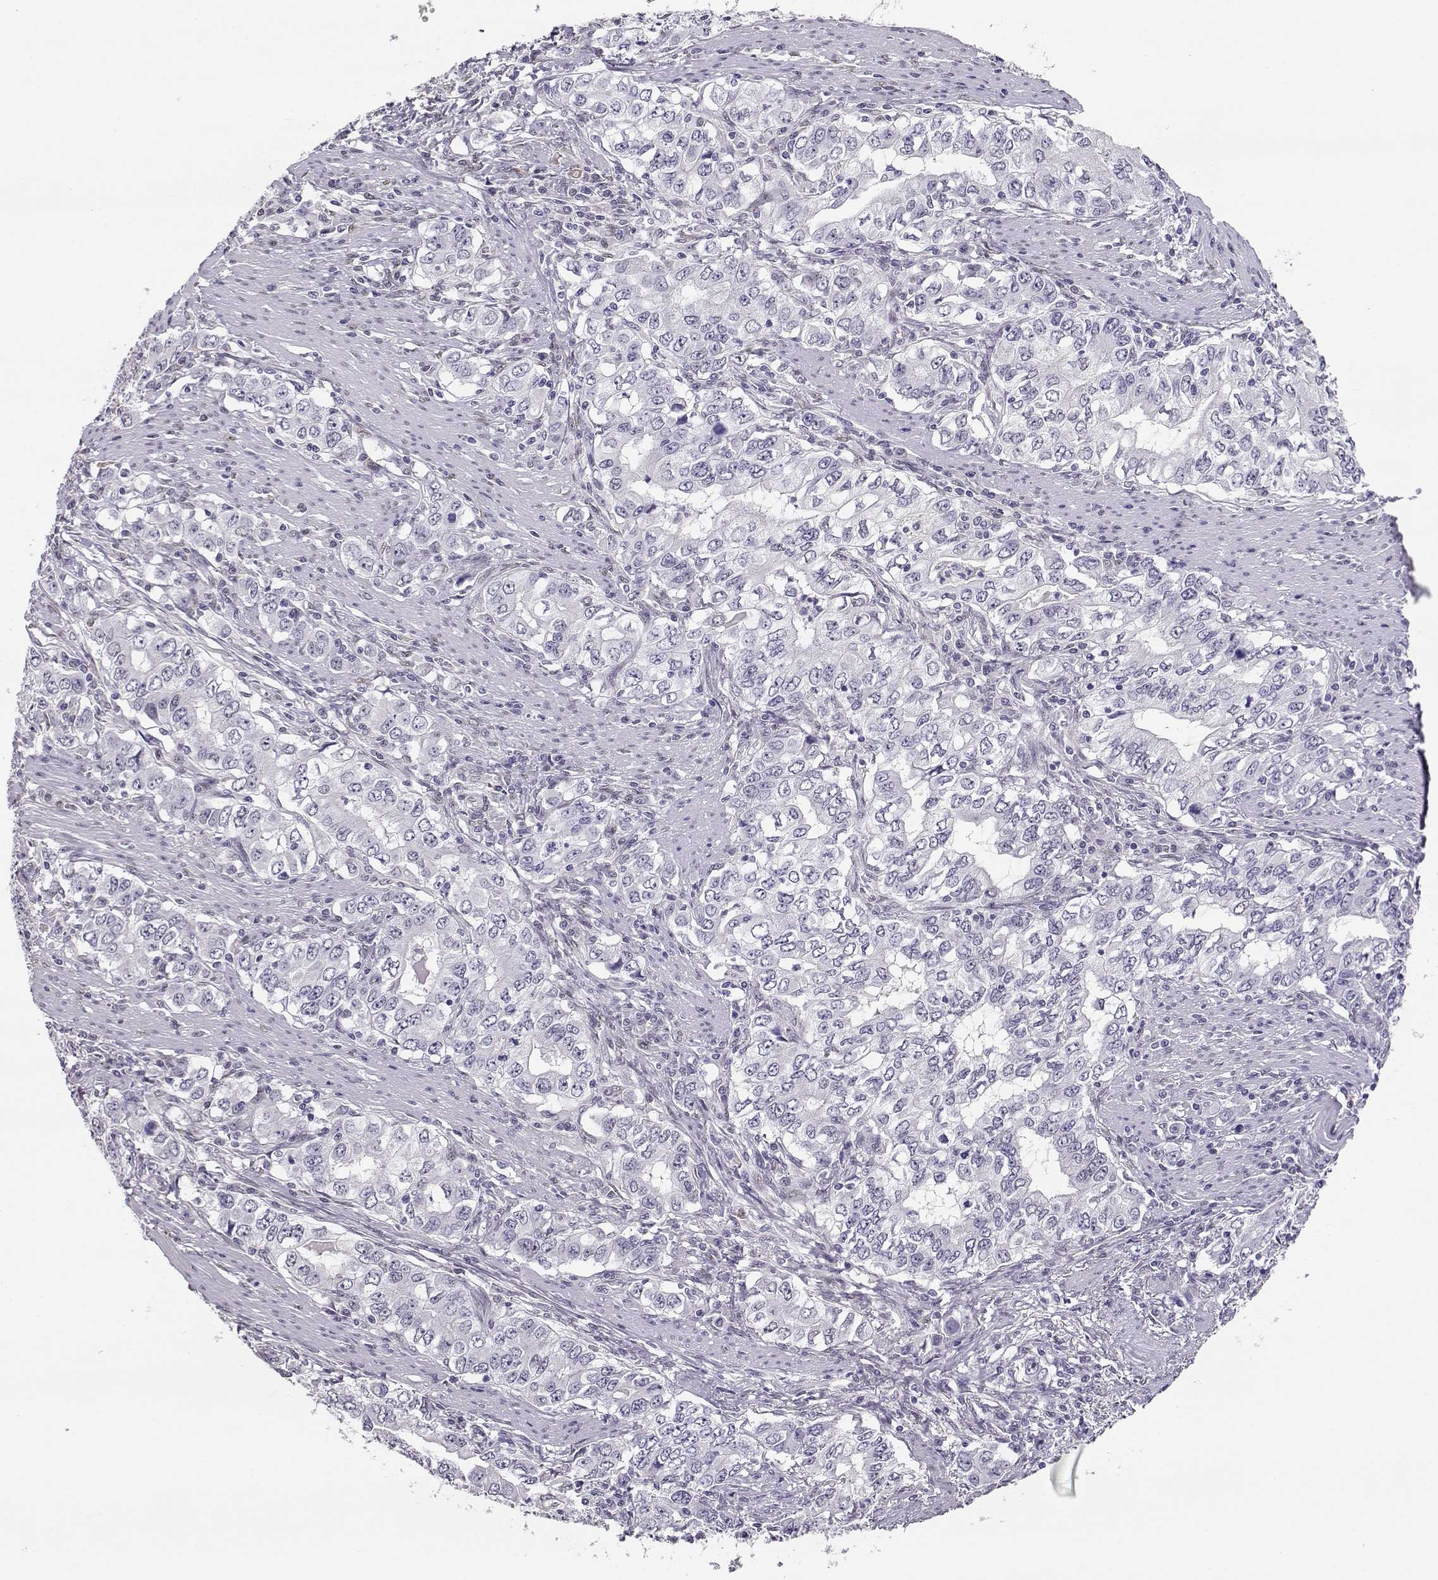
{"staining": {"intensity": "negative", "quantity": "none", "location": "none"}, "tissue": "stomach cancer", "cell_type": "Tumor cells", "image_type": "cancer", "snomed": [{"axis": "morphology", "description": "Adenocarcinoma, NOS"}, {"axis": "topography", "description": "Stomach, lower"}], "caption": "There is no significant expression in tumor cells of stomach cancer (adenocarcinoma).", "gene": "POLI", "patient": {"sex": "female", "age": 72}}